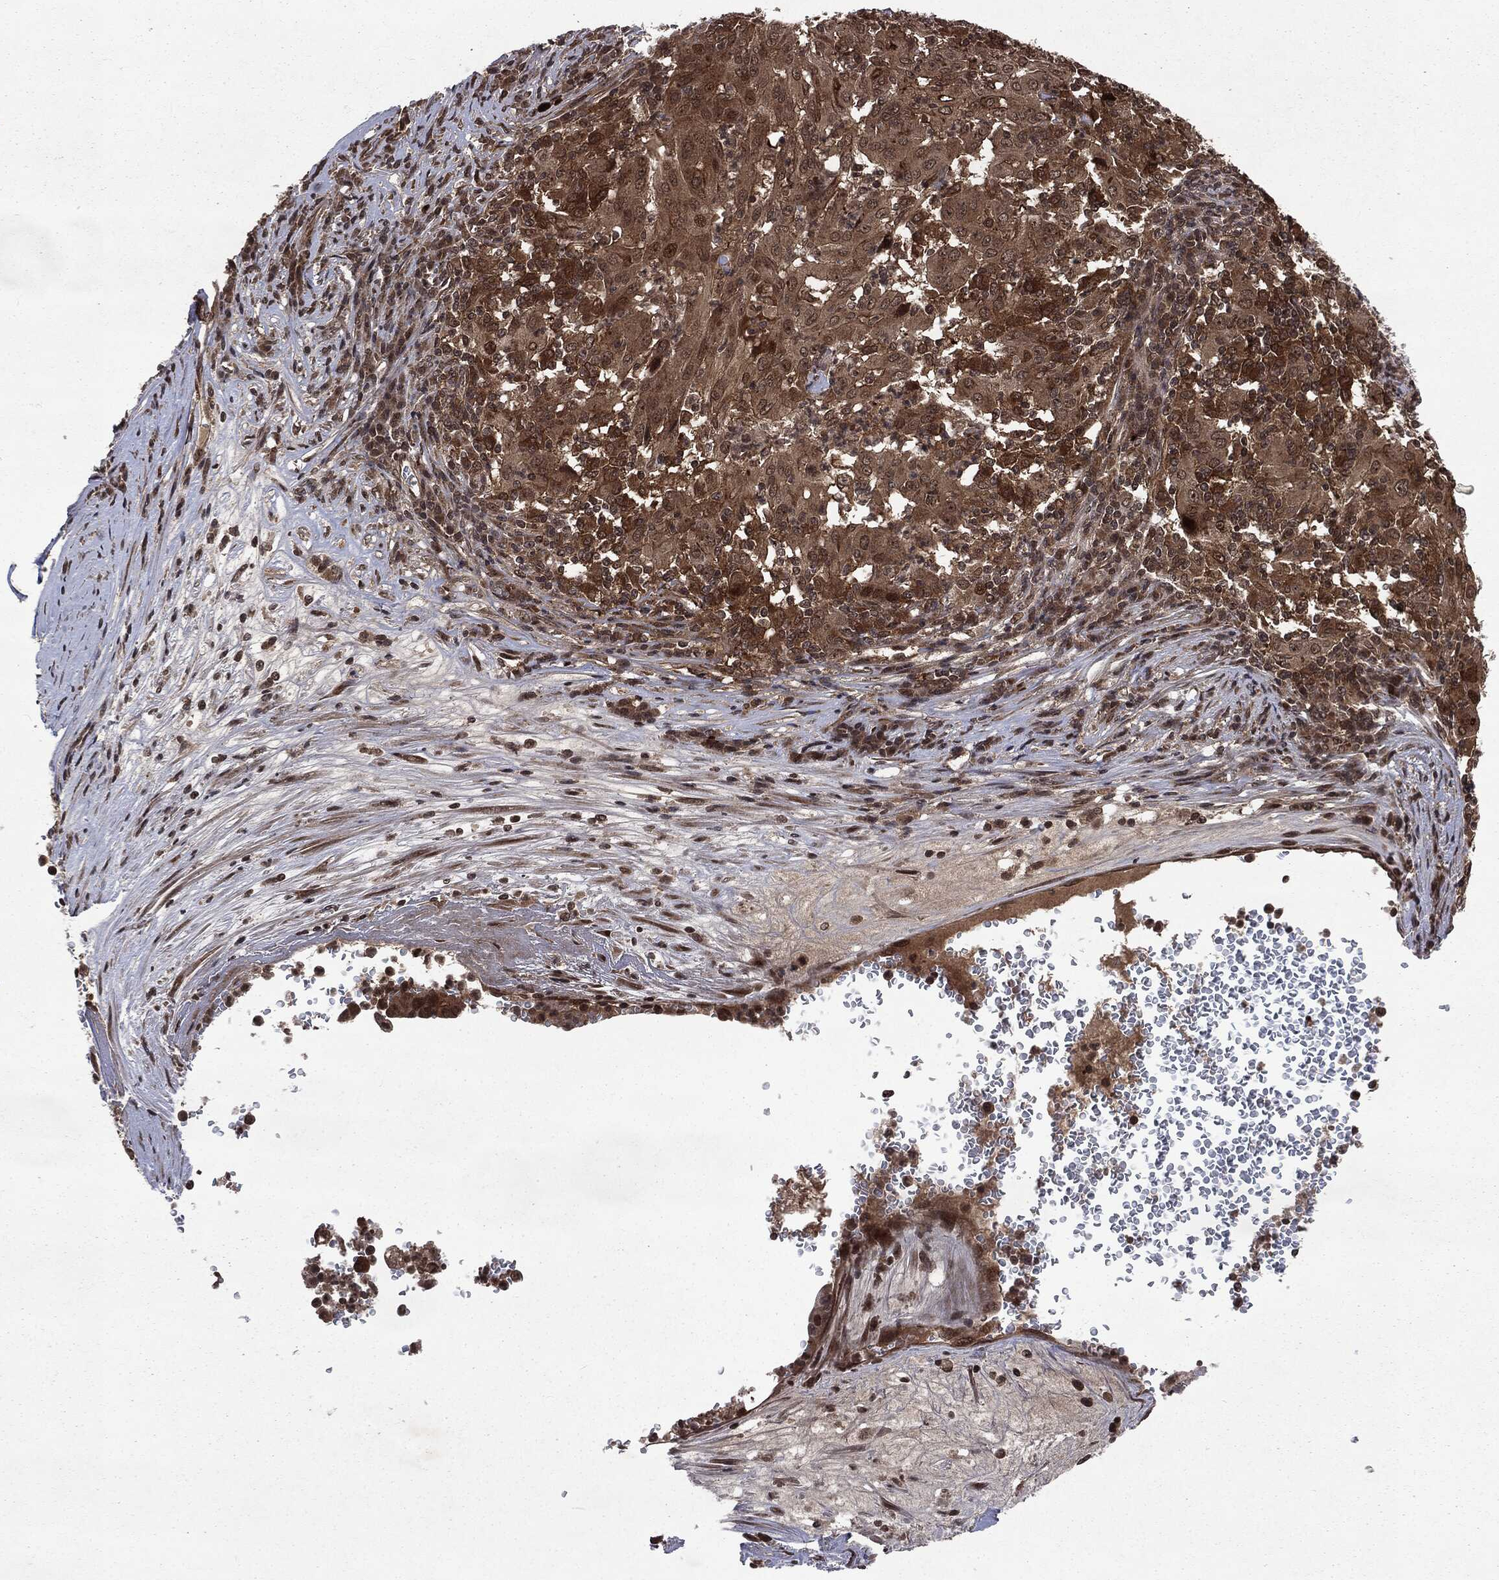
{"staining": {"intensity": "strong", "quantity": ">75%", "location": "cytoplasmic/membranous,nuclear"}, "tissue": "pancreatic cancer", "cell_type": "Tumor cells", "image_type": "cancer", "snomed": [{"axis": "morphology", "description": "Adenocarcinoma, NOS"}, {"axis": "topography", "description": "Pancreas"}], "caption": "Protein staining of adenocarcinoma (pancreatic) tissue demonstrates strong cytoplasmic/membranous and nuclear expression in about >75% of tumor cells.", "gene": "STAU2", "patient": {"sex": "male", "age": 63}}